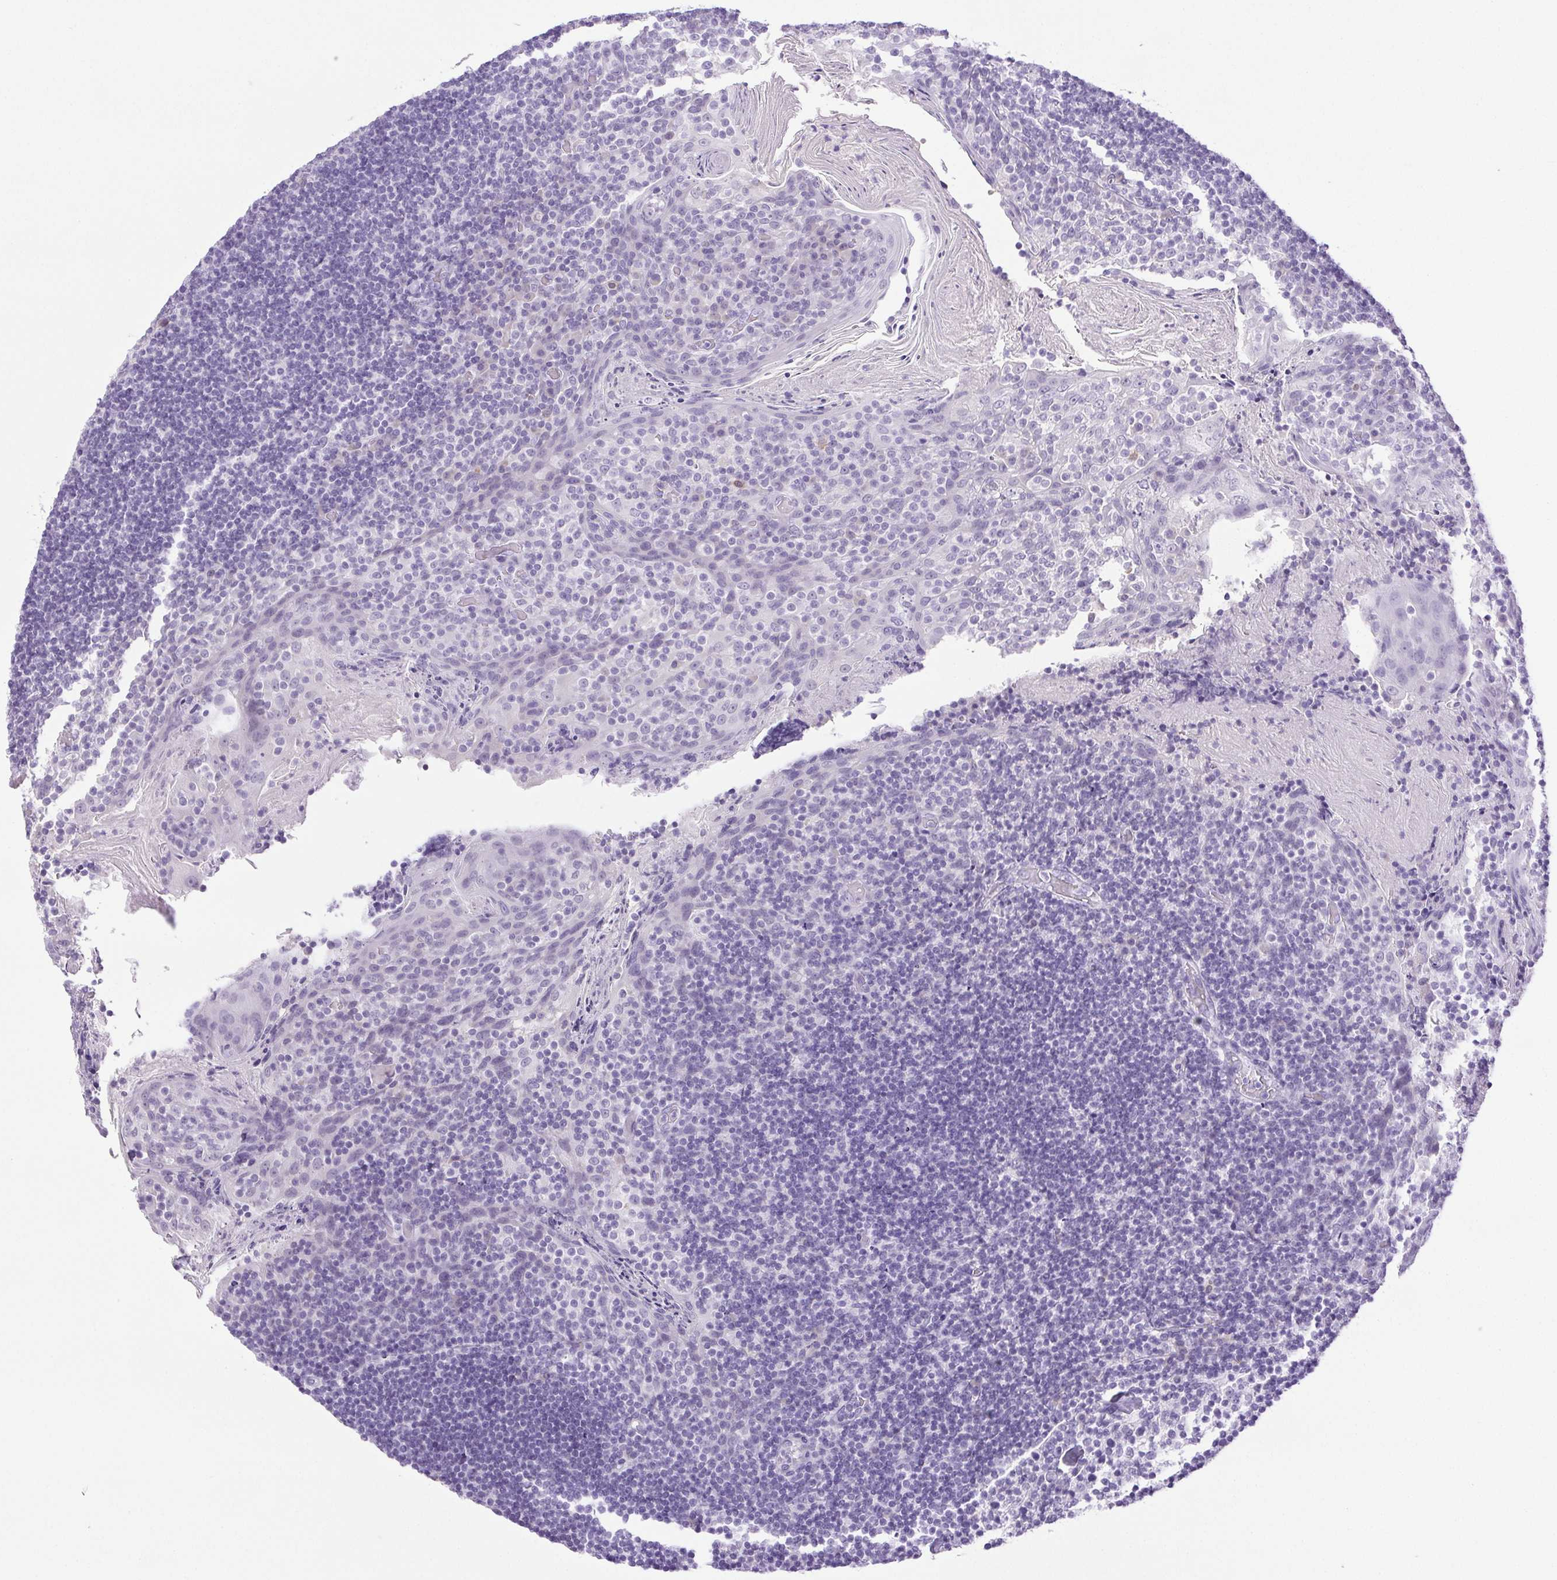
{"staining": {"intensity": "negative", "quantity": "none", "location": "none"}, "tissue": "tonsil", "cell_type": "Germinal center cells", "image_type": "normal", "snomed": [{"axis": "morphology", "description": "Normal tissue, NOS"}, {"axis": "topography", "description": "Tonsil"}], "caption": "IHC of benign tonsil exhibits no staining in germinal center cells.", "gene": "PAPPA2", "patient": {"sex": "female", "age": 10}}